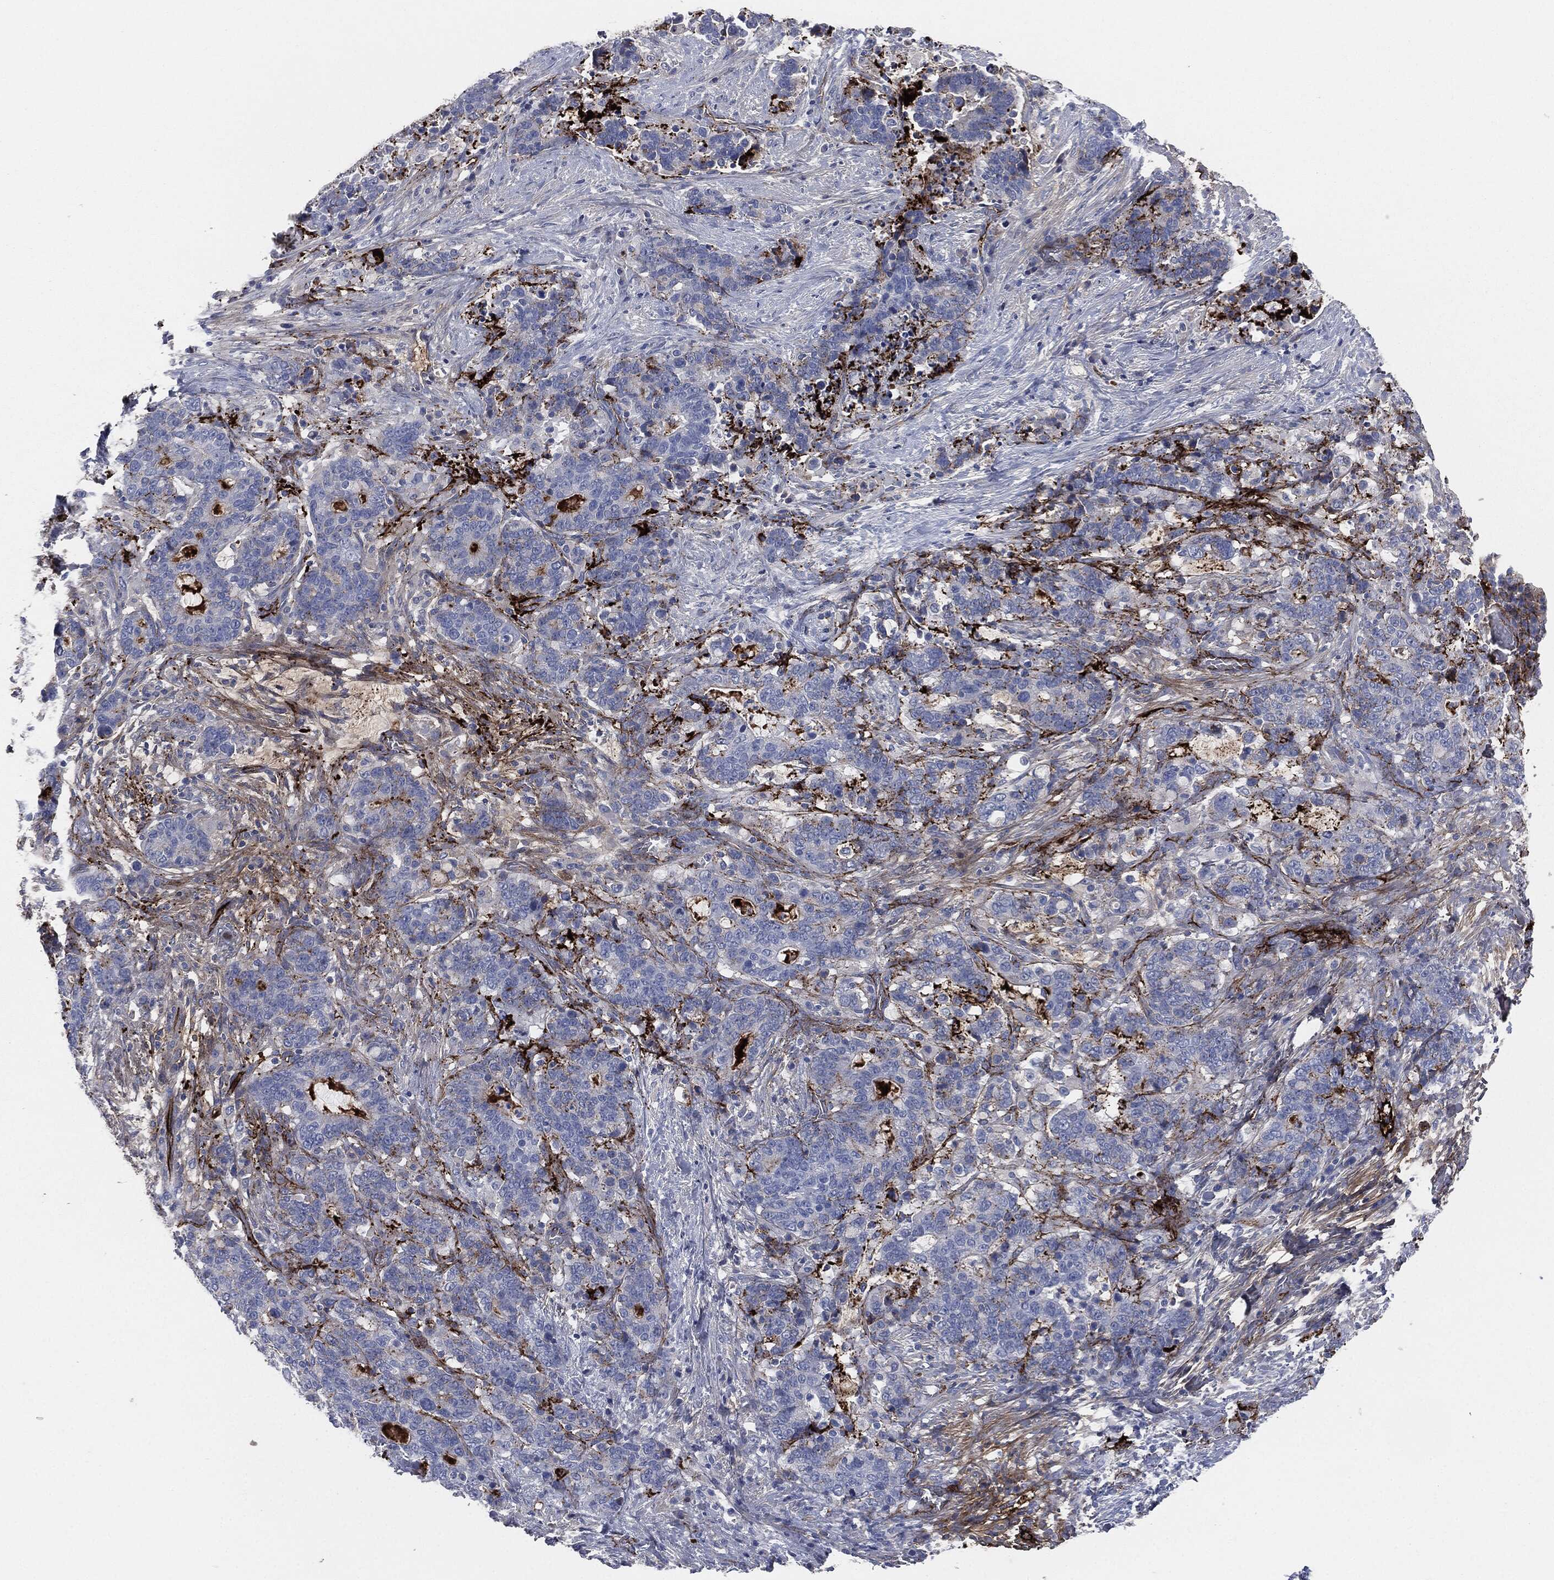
{"staining": {"intensity": "negative", "quantity": "none", "location": "none"}, "tissue": "stomach cancer", "cell_type": "Tumor cells", "image_type": "cancer", "snomed": [{"axis": "morphology", "description": "Normal tissue, NOS"}, {"axis": "morphology", "description": "Adenocarcinoma, NOS"}, {"axis": "topography", "description": "Stomach"}], "caption": "Immunohistochemistry (IHC) of stomach cancer (adenocarcinoma) displays no expression in tumor cells.", "gene": "APOB", "patient": {"sex": "female", "age": 64}}